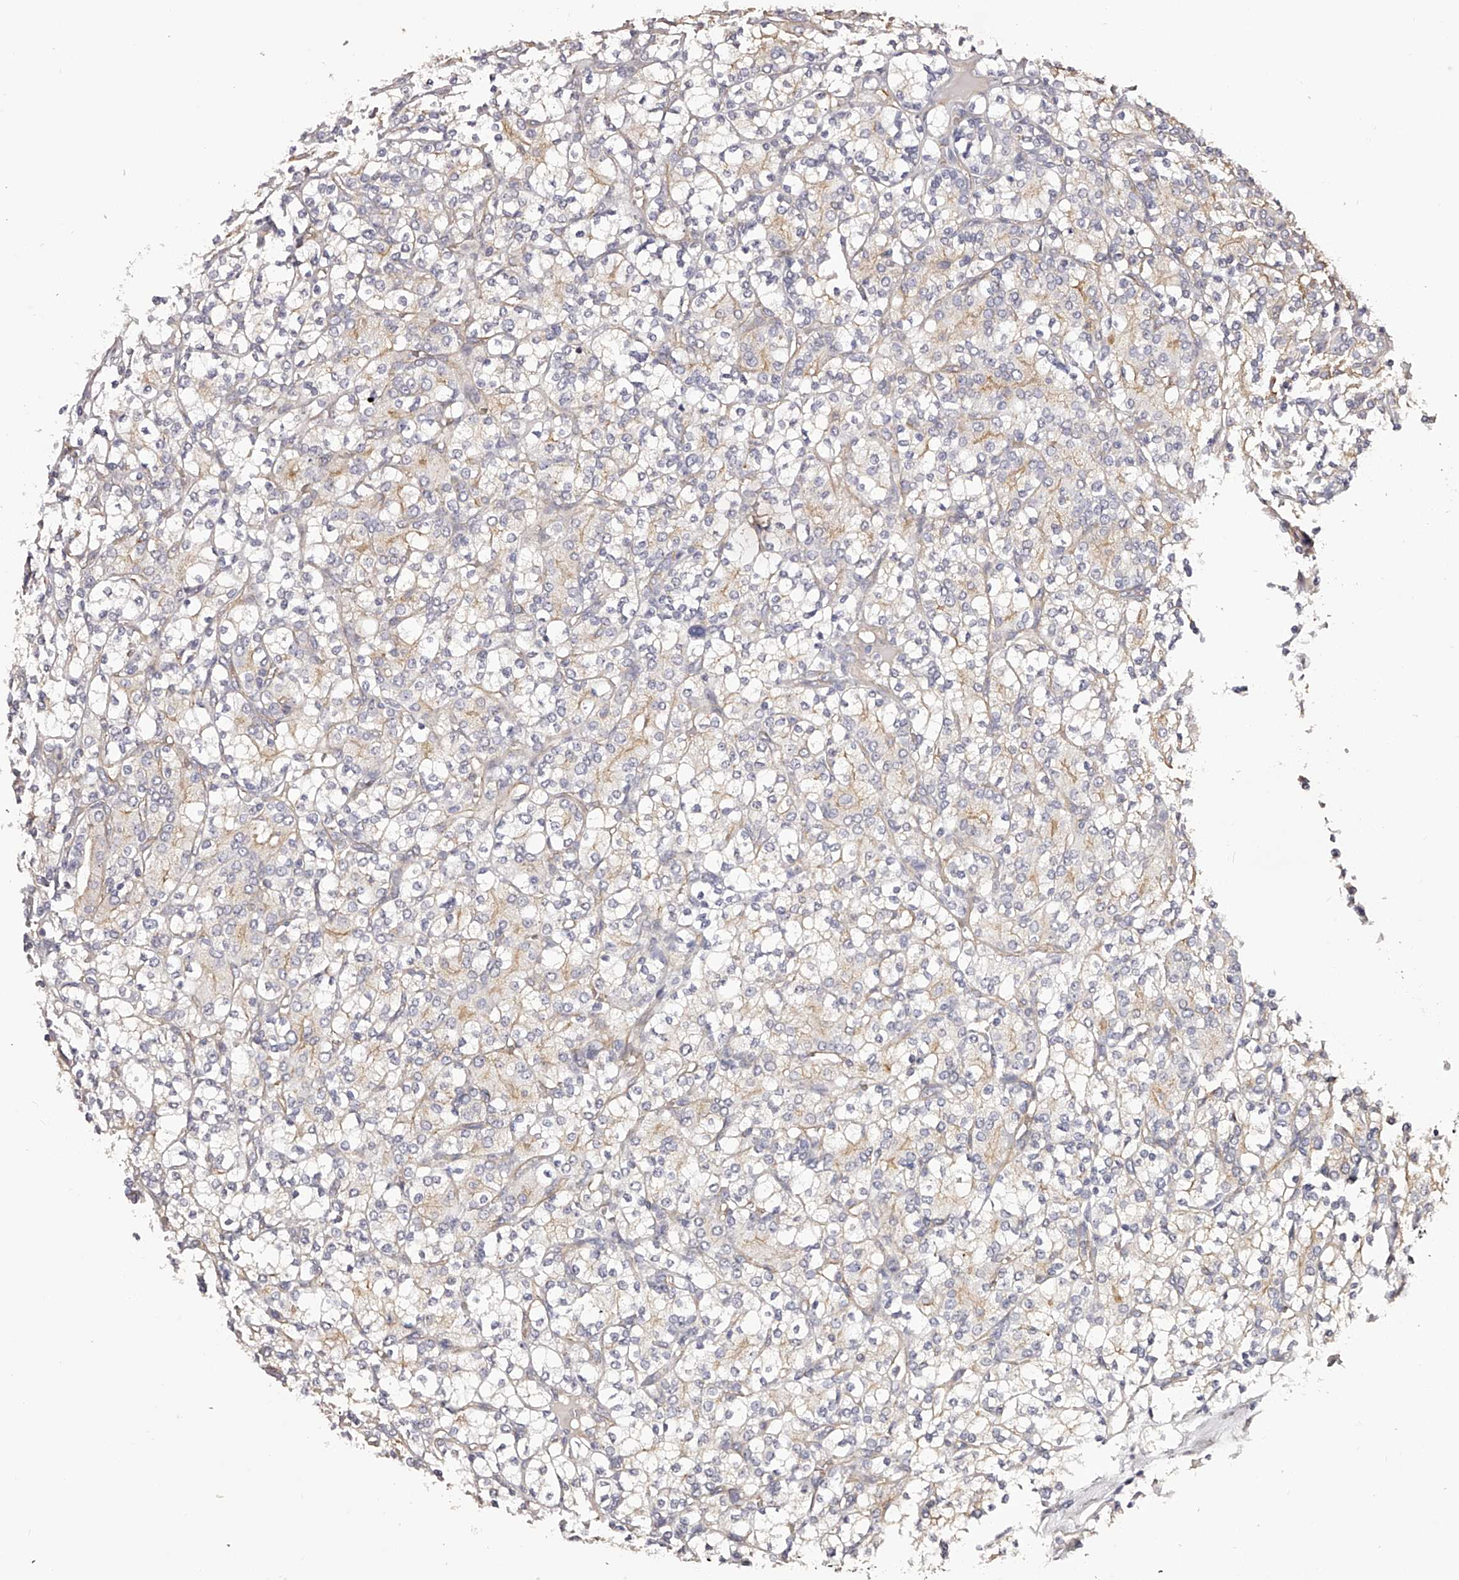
{"staining": {"intensity": "weak", "quantity": "<25%", "location": "cytoplasmic/membranous"}, "tissue": "renal cancer", "cell_type": "Tumor cells", "image_type": "cancer", "snomed": [{"axis": "morphology", "description": "Adenocarcinoma, NOS"}, {"axis": "topography", "description": "Kidney"}], "caption": "Tumor cells are negative for protein expression in human renal cancer. (Brightfield microscopy of DAB (3,3'-diaminobenzidine) immunohistochemistry at high magnification).", "gene": "LTV1", "patient": {"sex": "male", "age": 77}}